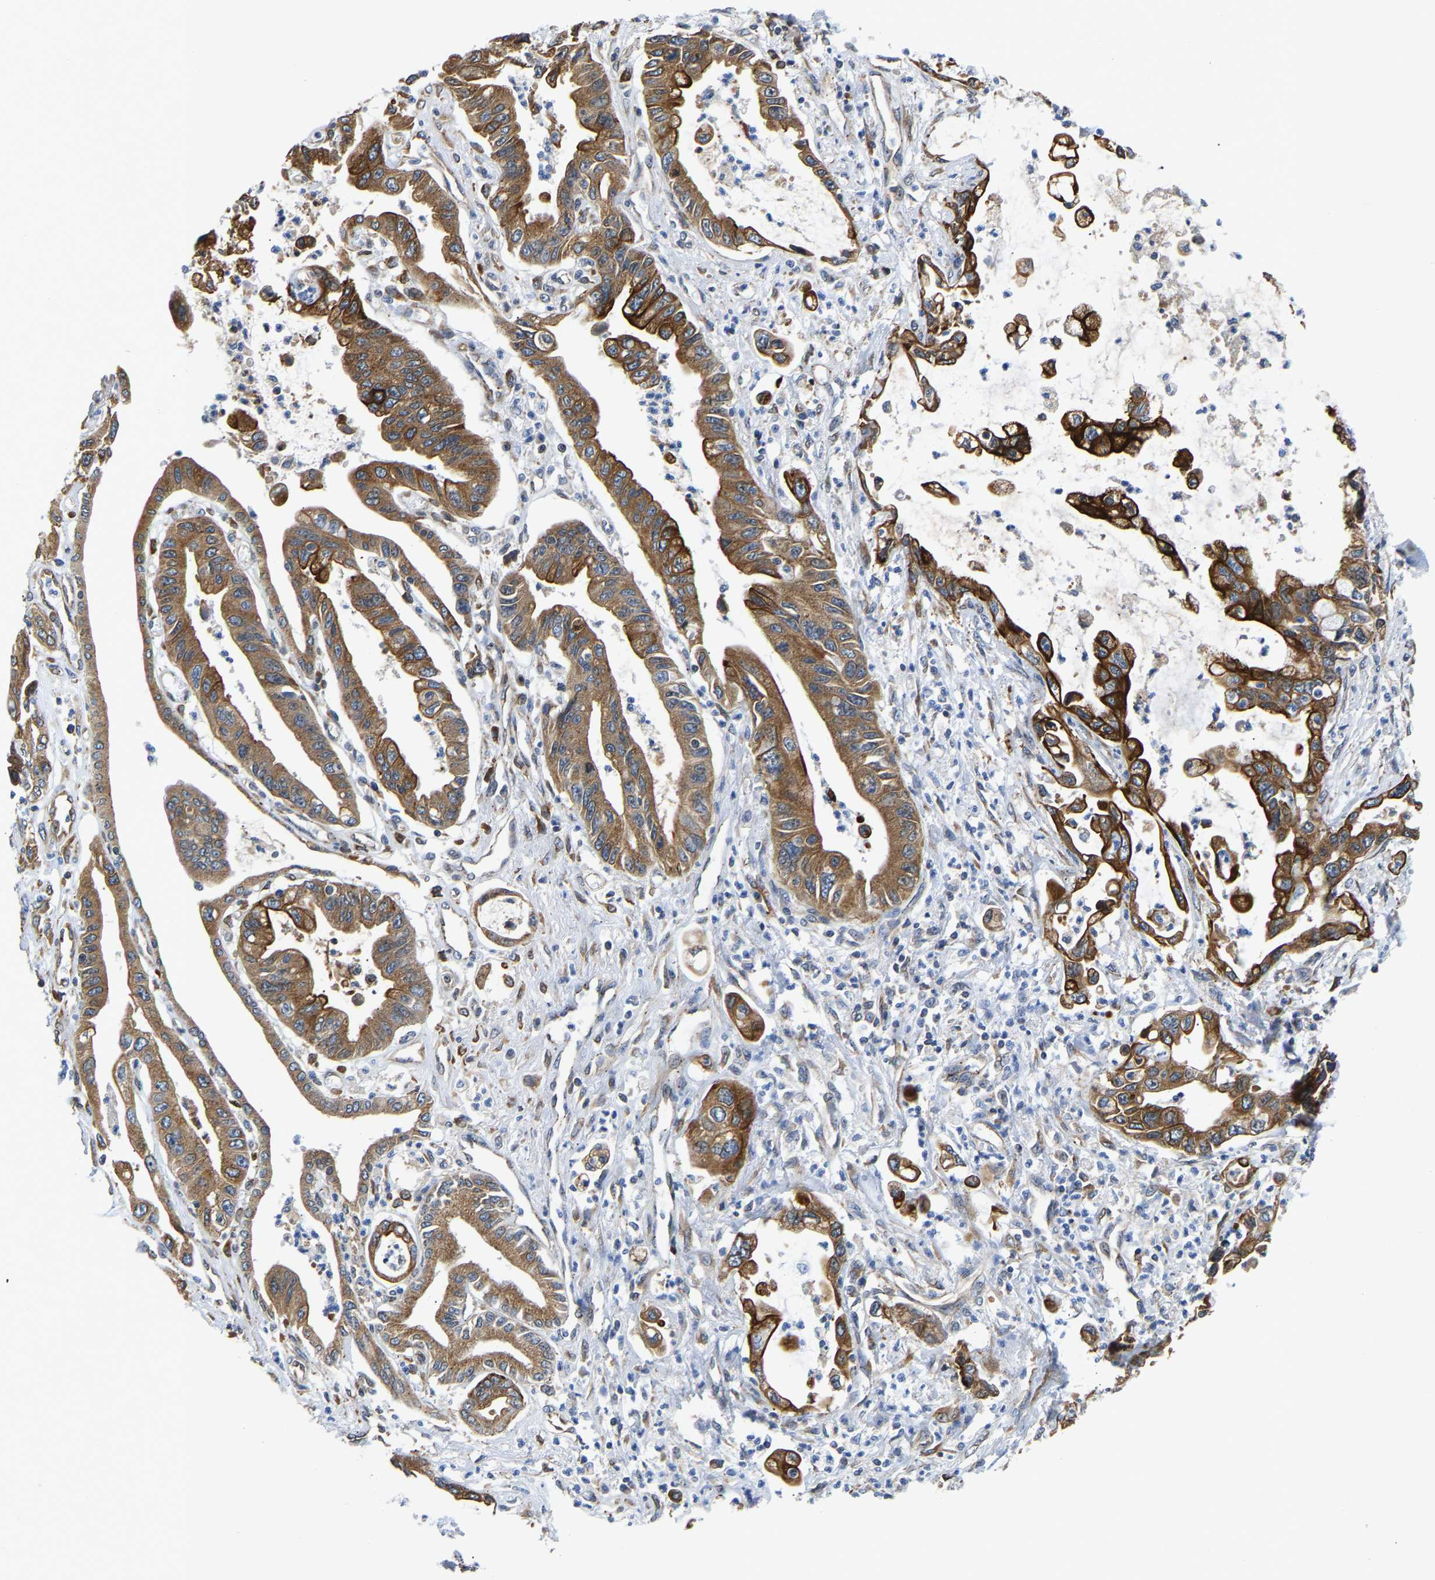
{"staining": {"intensity": "strong", "quantity": ">75%", "location": "cytoplasmic/membranous"}, "tissue": "pancreatic cancer", "cell_type": "Tumor cells", "image_type": "cancer", "snomed": [{"axis": "morphology", "description": "Adenocarcinoma, NOS"}, {"axis": "topography", "description": "Pancreas"}], "caption": "Pancreatic cancer (adenocarcinoma) stained with DAB IHC reveals high levels of strong cytoplasmic/membranous positivity in approximately >75% of tumor cells.", "gene": "ARL6IP5", "patient": {"sex": "male", "age": 56}}